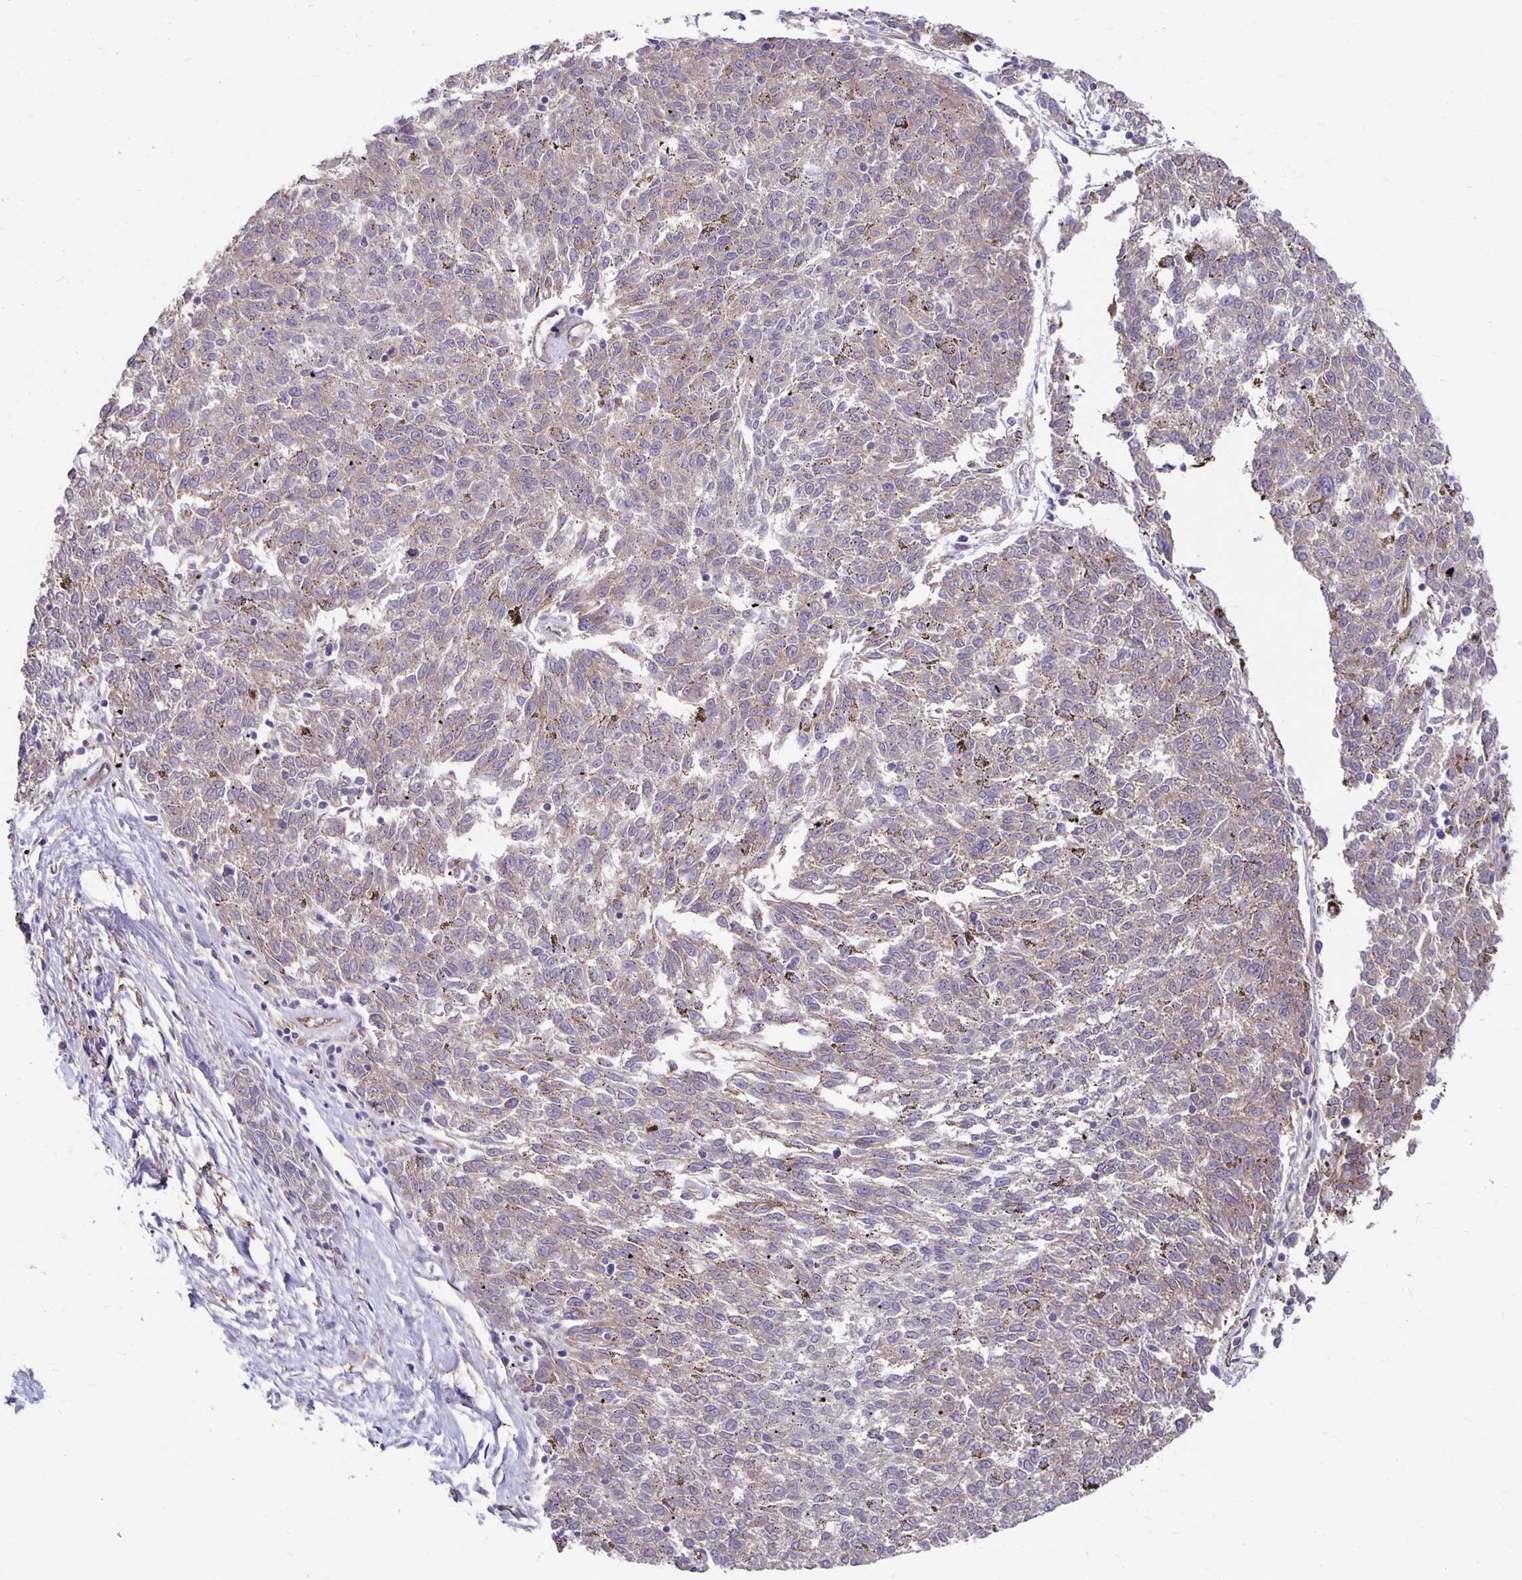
{"staining": {"intensity": "negative", "quantity": "none", "location": "none"}, "tissue": "melanoma", "cell_type": "Tumor cells", "image_type": "cancer", "snomed": [{"axis": "morphology", "description": "Malignant melanoma, NOS"}, {"axis": "topography", "description": "Skin"}], "caption": "There is no significant staining in tumor cells of melanoma.", "gene": "PPP1R3E", "patient": {"sex": "female", "age": 72}}